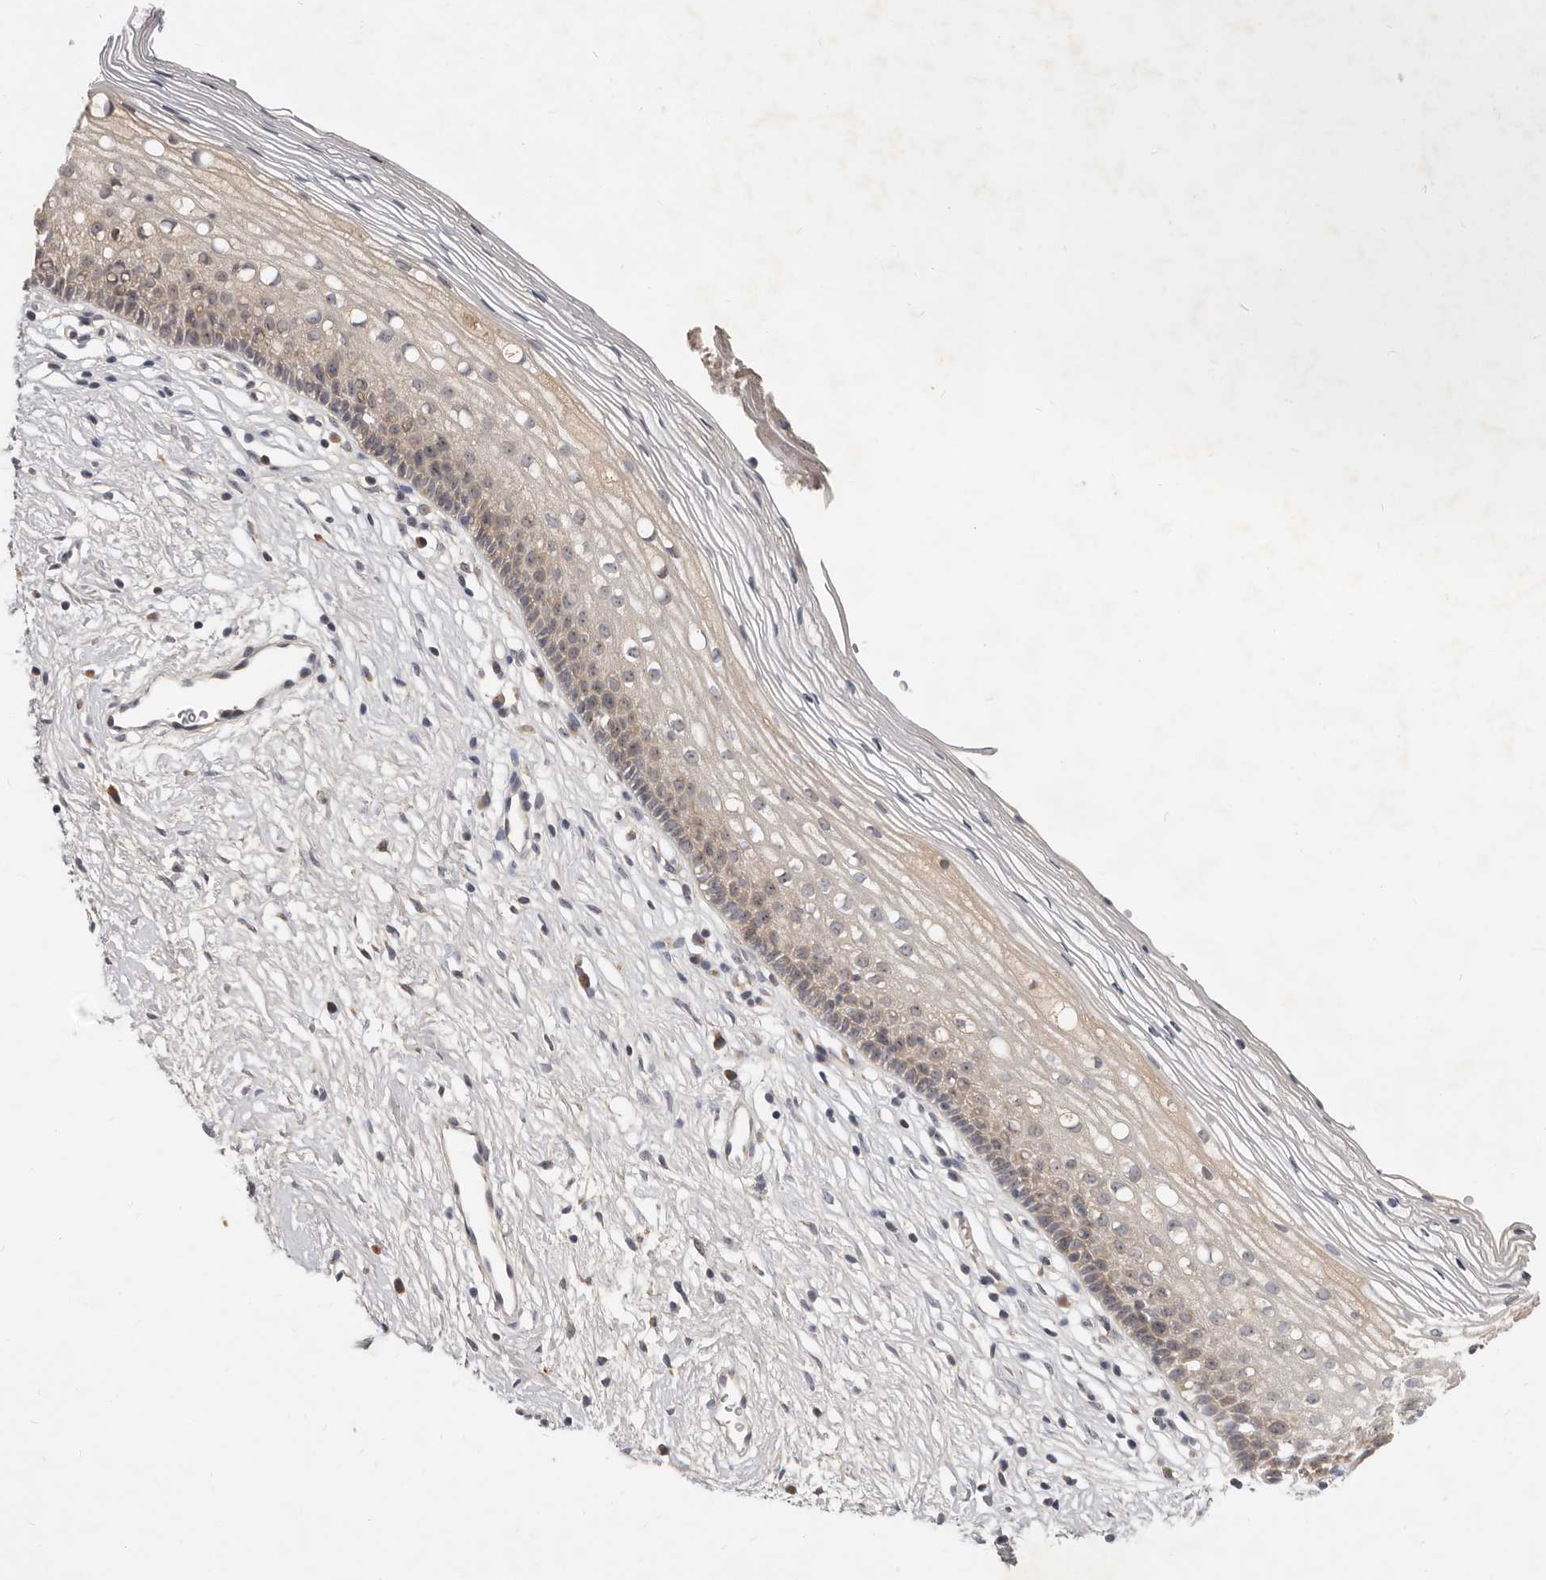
{"staining": {"intensity": "weak", "quantity": "<25%", "location": "cytoplasmic/membranous"}, "tissue": "cervix", "cell_type": "Glandular cells", "image_type": "normal", "snomed": [{"axis": "morphology", "description": "Normal tissue, NOS"}, {"axis": "topography", "description": "Cervix"}], "caption": "Immunohistochemical staining of benign human cervix exhibits no significant positivity in glandular cells.", "gene": "MICALL2", "patient": {"sex": "female", "age": 27}}